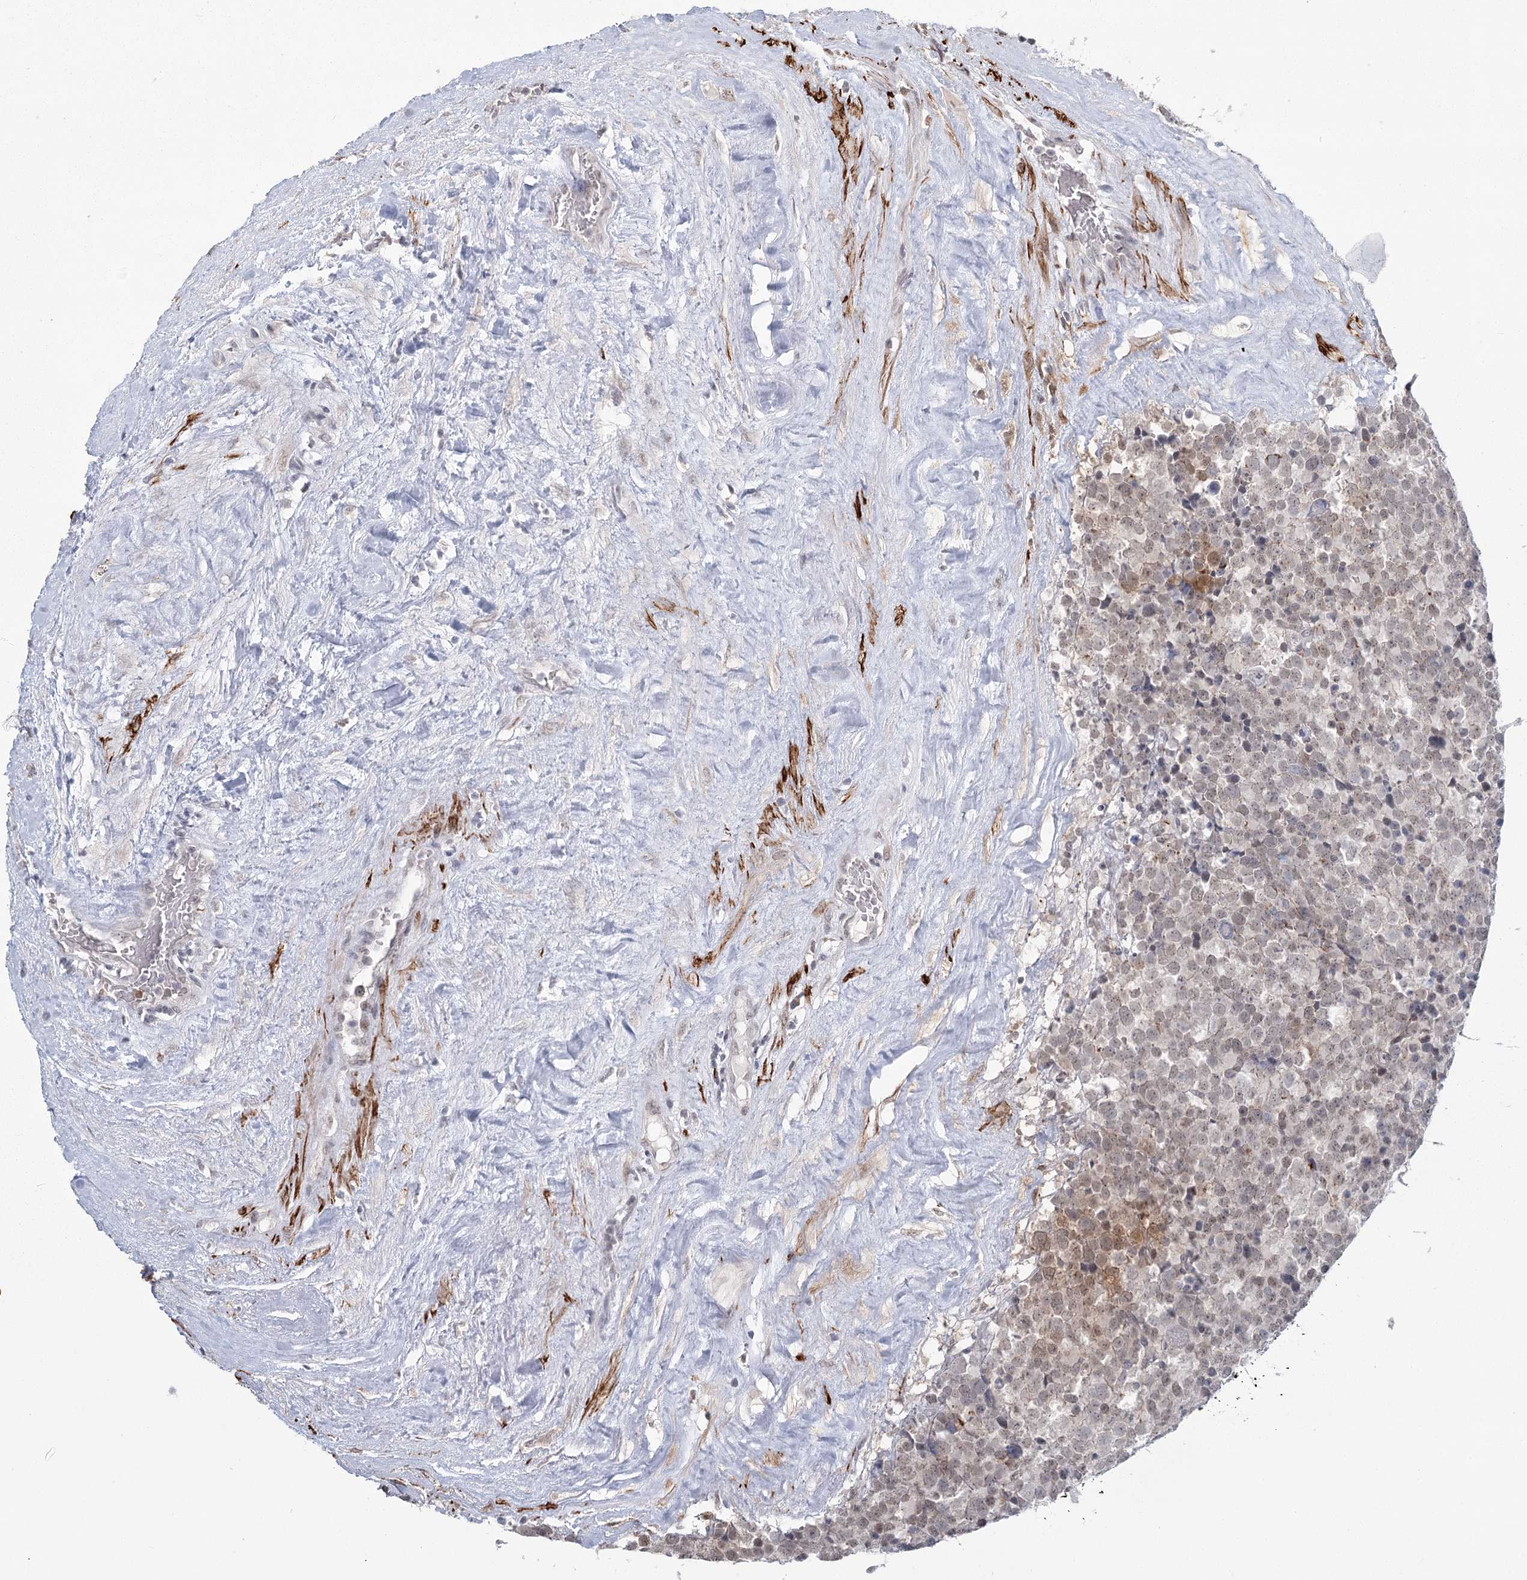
{"staining": {"intensity": "weak", "quantity": "<25%", "location": "cytoplasmic/membranous"}, "tissue": "testis cancer", "cell_type": "Tumor cells", "image_type": "cancer", "snomed": [{"axis": "morphology", "description": "Seminoma, NOS"}, {"axis": "topography", "description": "Testis"}], "caption": "IHC of seminoma (testis) demonstrates no staining in tumor cells.", "gene": "TMEM70", "patient": {"sex": "male", "age": 71}}